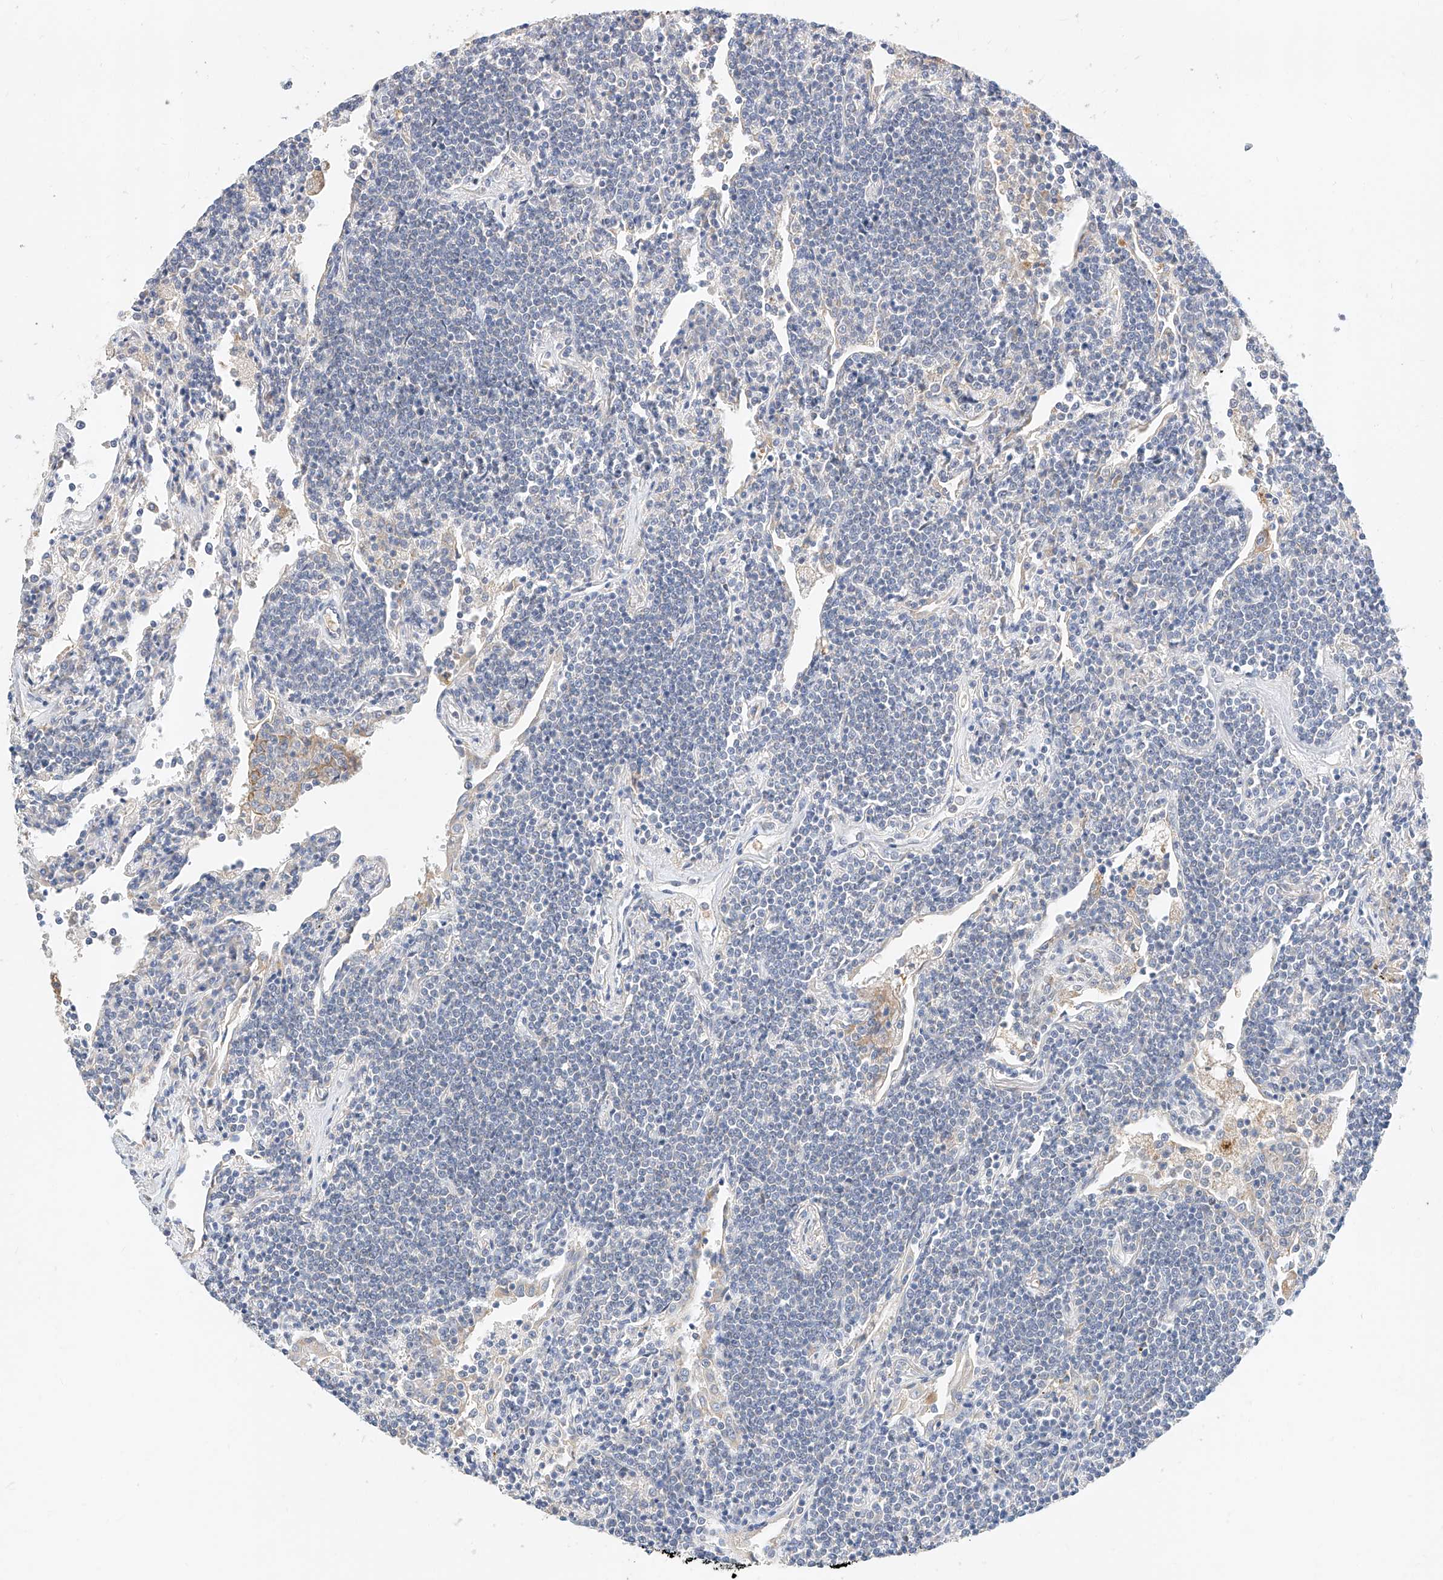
{"staining": {"intensity": "negative", "quantity": "none", "location": "none"}, "tissue": "lymphoma", "cell_type": "Tumor cells", "image_type": "cancer", "snomed": [{"axis": "morphology", "description": "Malignant lymphoma, non-Hodgkin's type, Low grade"}, {"axis": "topography", "description": "Lung"}], "caption": "Tumor cells show no significant protein positivity in lymphoma.", "gene": "KCNJ1", "patient": {"sex": "female", "age": 71}}